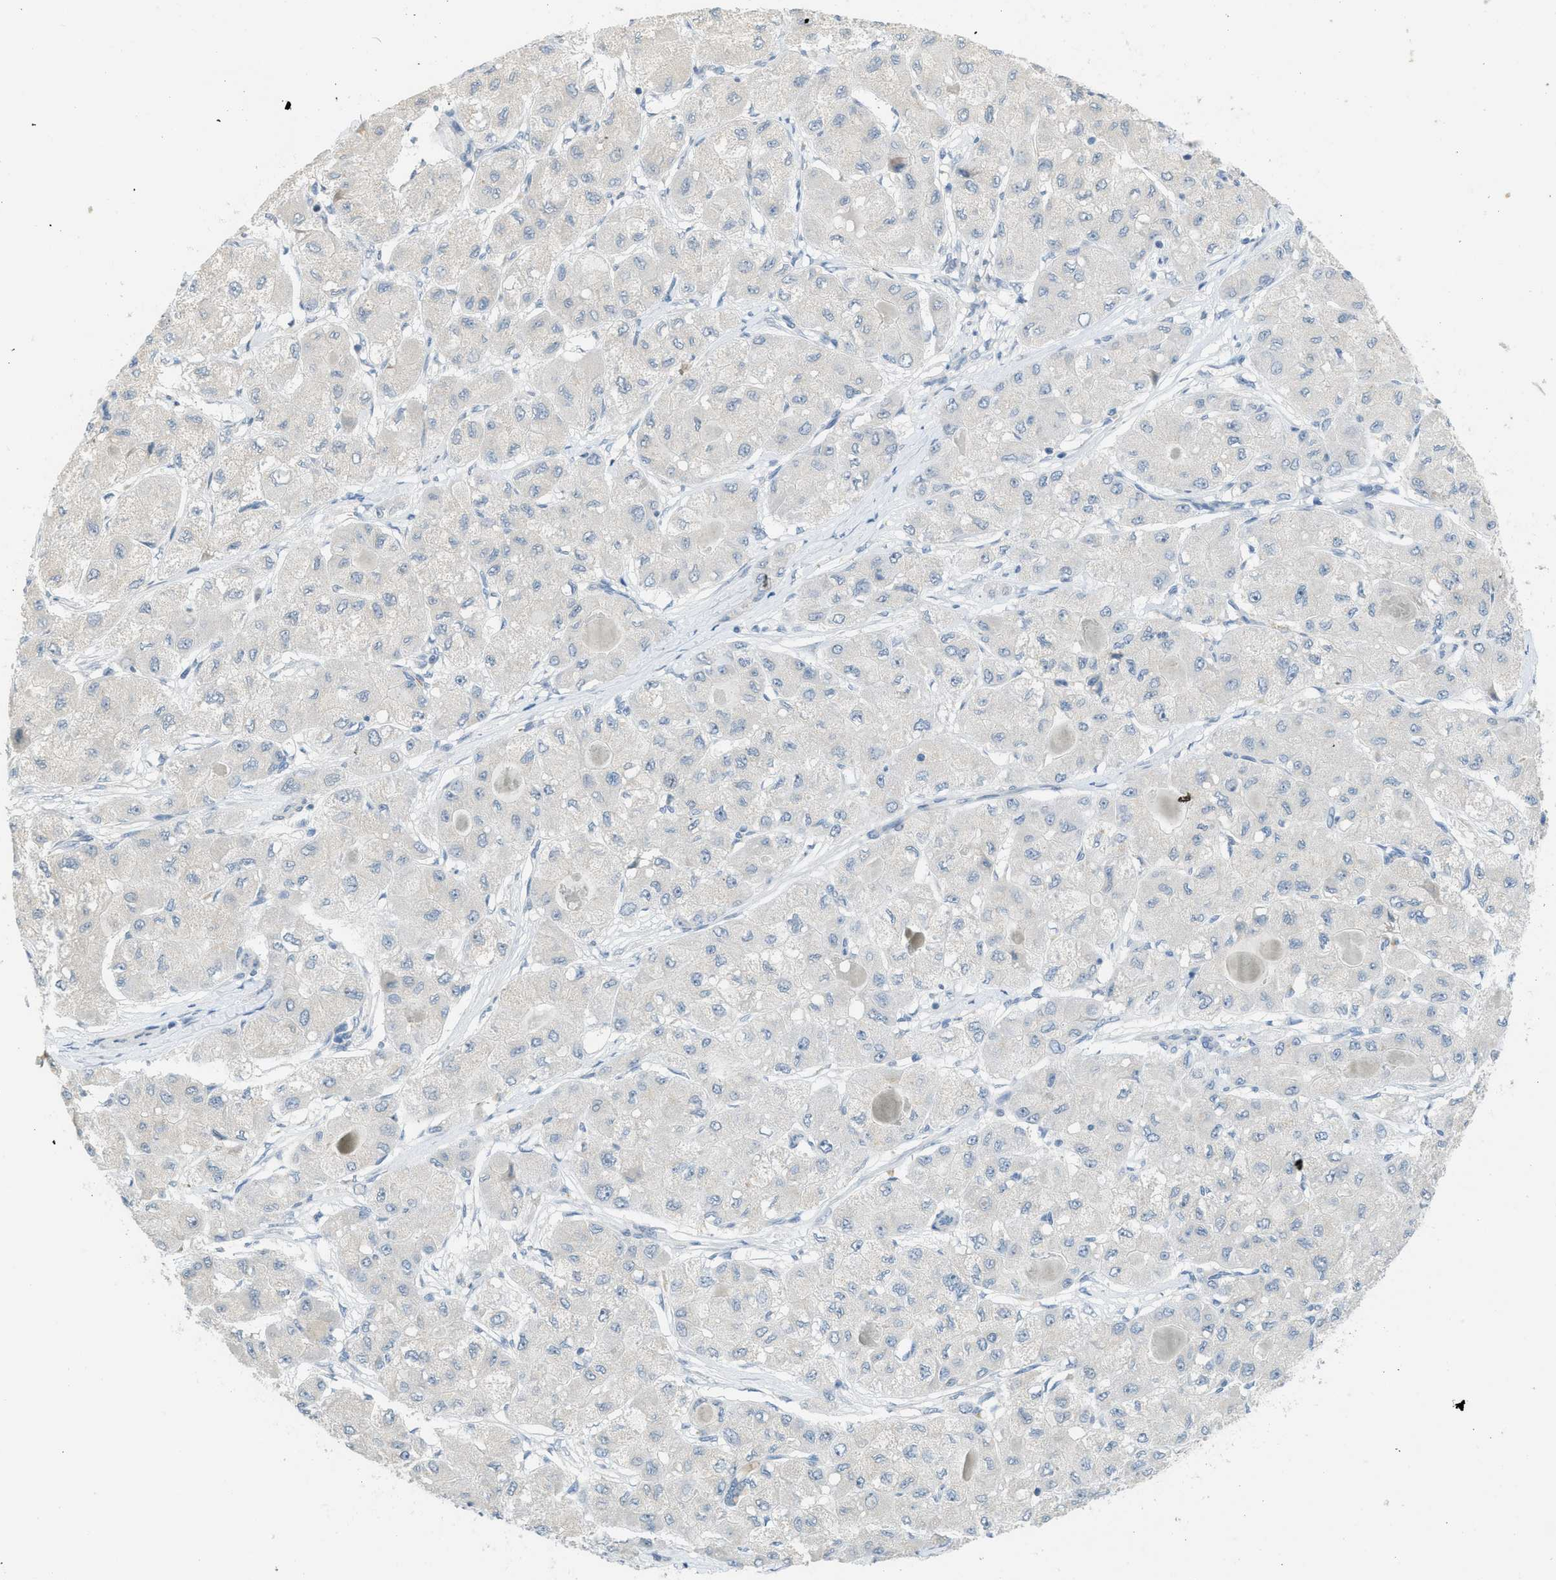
{"staining": {"intensity": "negative", "quantity": "none", "location": "none"}, "tissue": "liver cancer", "cell_type": "Tumor cells", "image_type": "cancer", "snomed": [{"axis": "morphology", "description": "Carcinoma, Hepatocellular, NOS"}, {"axis": "topography", "description": "Liver"}], "caption": "DAB immunohistochemical staining of human liver hepatocellular carcinoma displays no significant staining in tumor cells.", "gene": "TXNDC2", "patient": {"sex": "male", "age": 80}}